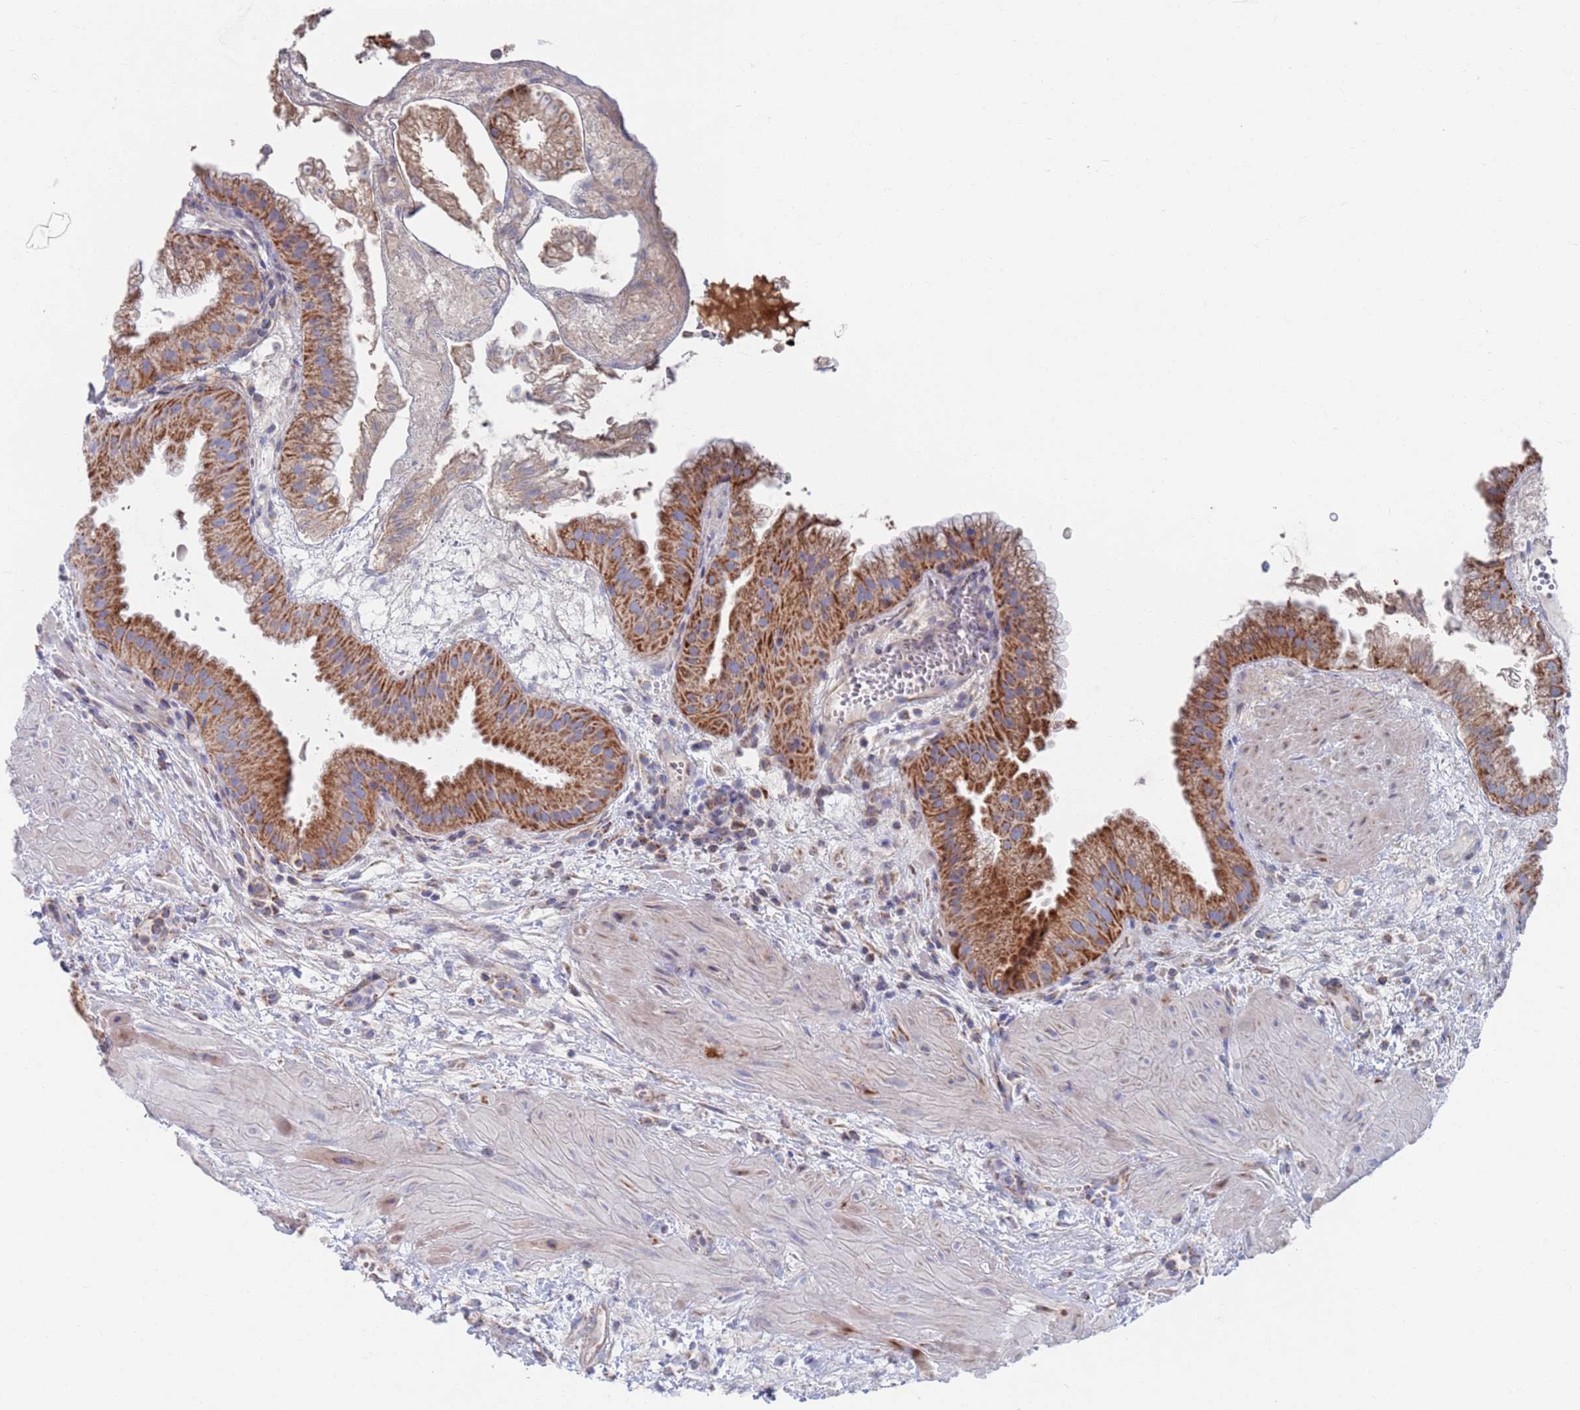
{"staining": {"intensity": "moderate", "quantity": ">75%", "location": "cytoplasmic/membranous"}, "tissue": "gallbladder", "cell_type": "Glandular cells", "image_type": "normal", "snomed": [{"axis": "morphology", "description": "Normal tissue, NOS"}, {"axis": "topography", "description": "Gallbladder"}], "caption": "Glandular cells demonstrate medium levels of moderate cytoplasmic/membranous expression in about >75% of cells in unremarkable gallbladder. (IHC, brightfield microscopy, high magnification).", "gene": "MRPL22", "patient": {"sex": "female", "age": 64}}